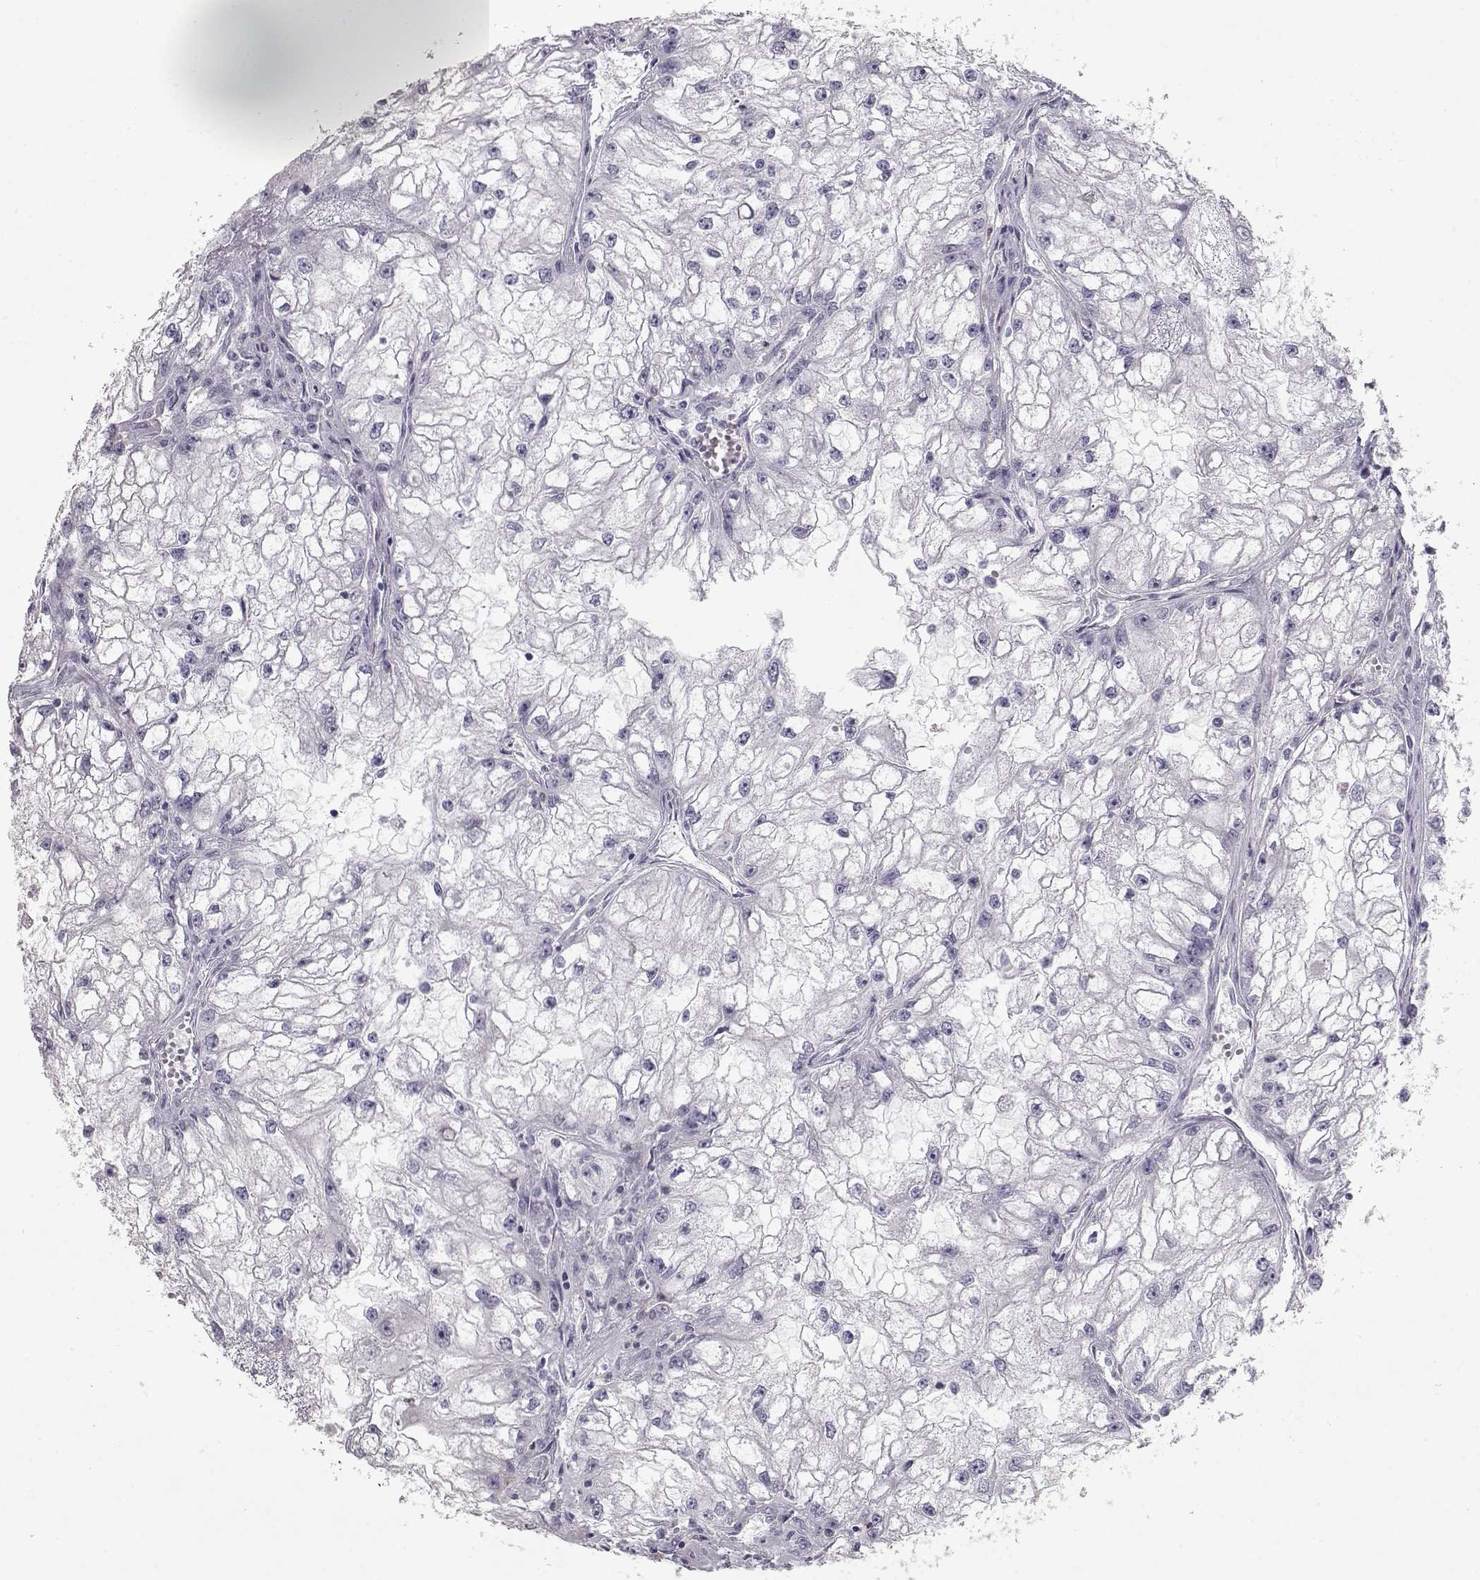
{"staining": {"intensity": "negative", "quantity": "none", "location": "none"}, "tissue": "renal cancer", "cell_type": "Tumor cells", "image_type": "cancer", "snomed": [{"axis": "morphology", "description": "Adenocarcinoma, NOS"}, {"axis": "topography", "description": "Kidney"}], "caption": "Immunohistochemistry (IHC) of human renal cancer (adenocarcinoma) reveals no expression in tumor cells. Nuclei are stained in blue.", "gene": "SLC18A1", "patient": {"sex": "male", "age": 59}}